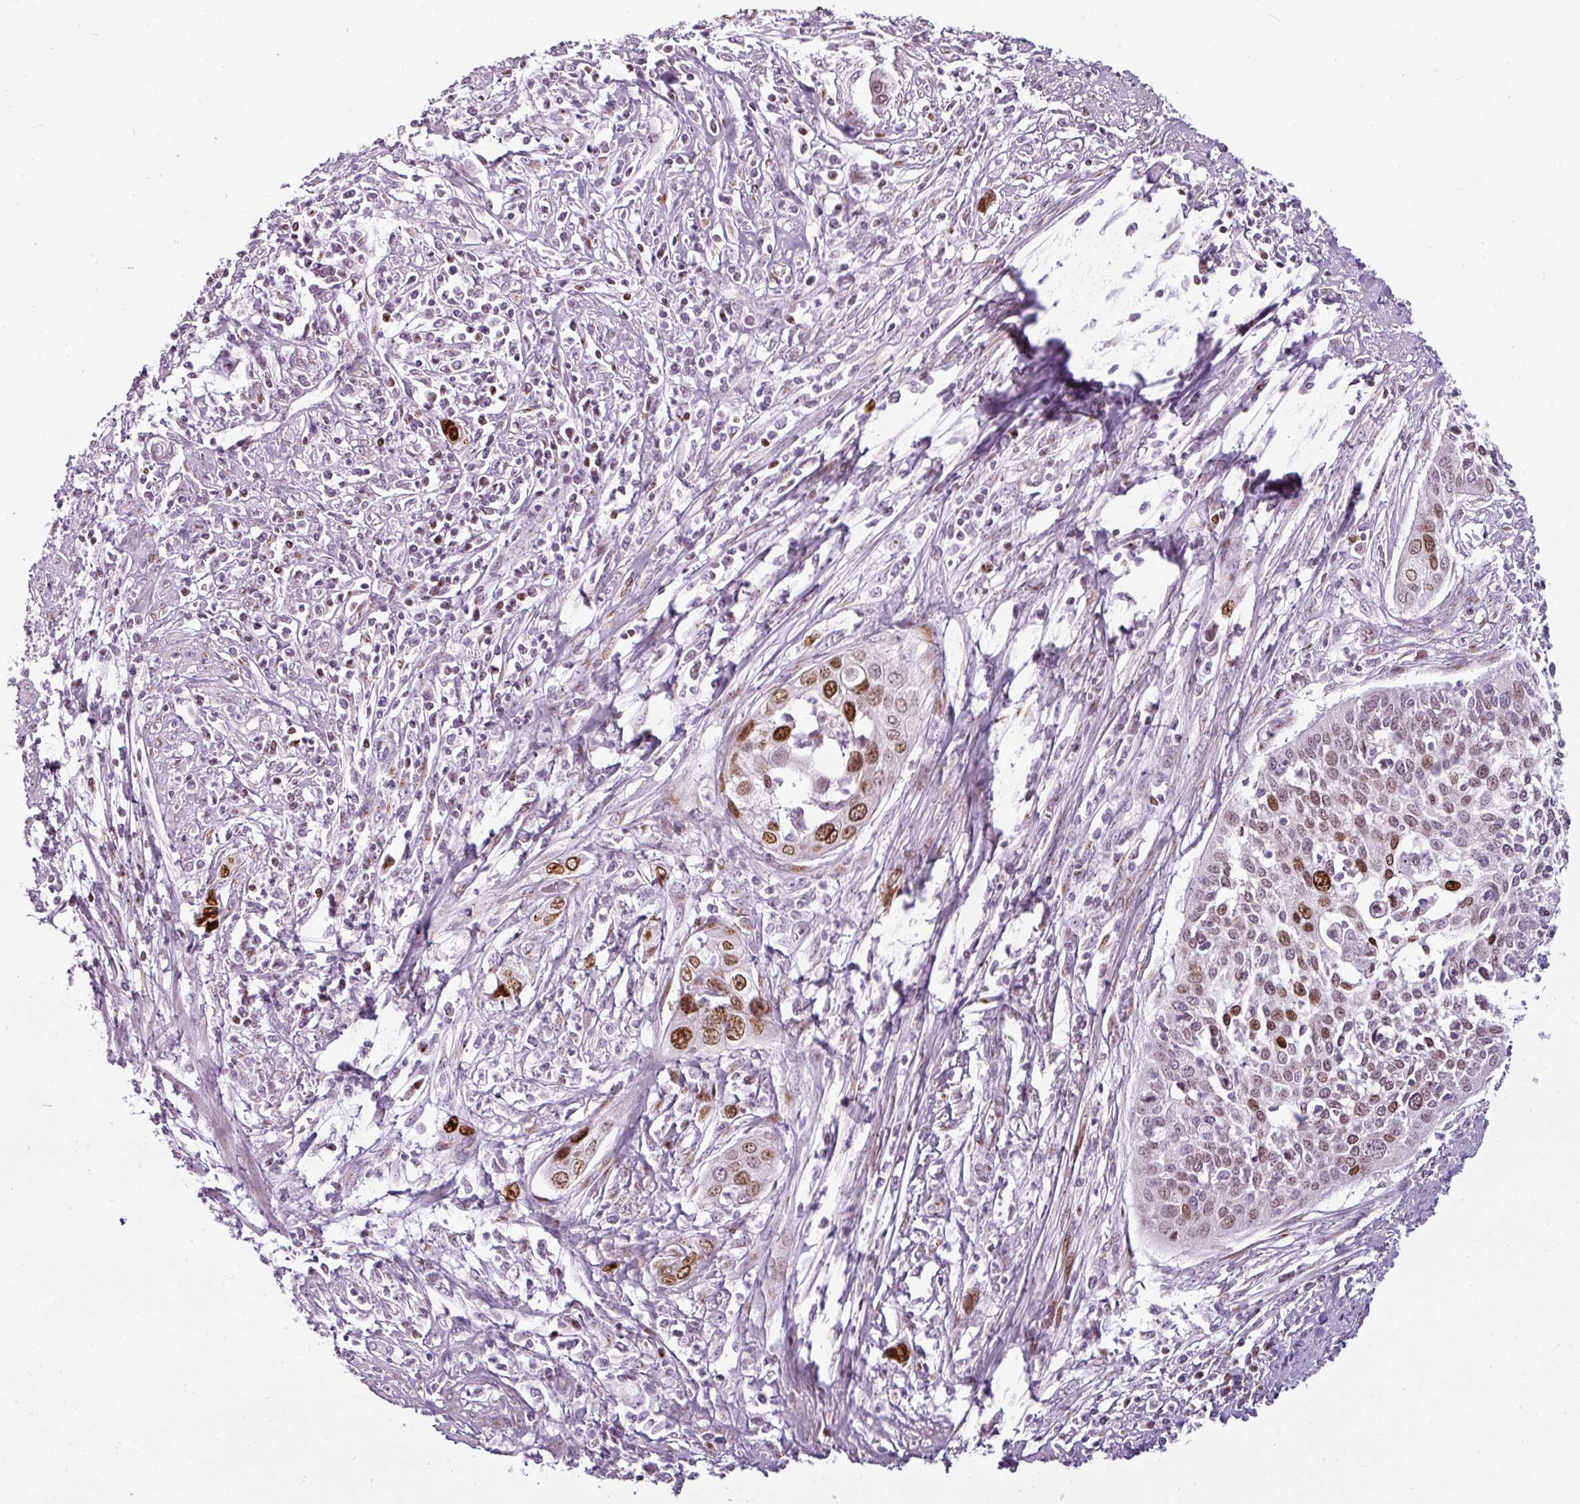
{"staining": {"intensity": "moderate", "quantity": ">75%", "location": "nuclear"}, "tissue": "cervical cancer", "cell_type": "Tumor cells", "image_type": "cancer", "snomed": [{"axis": "morphology", "description": "Squamous cell carcinoma, NOS"}, {"axis": "topography", "description": "Cervix"}], "caption": "This is a micrograph of IHC staining of squamous cell carcinoma (cervical), which shows moderate staining in the nuclear of tumor cells.", "gene": "SYT8", "patient": {"sex": "female", "age": 34}}